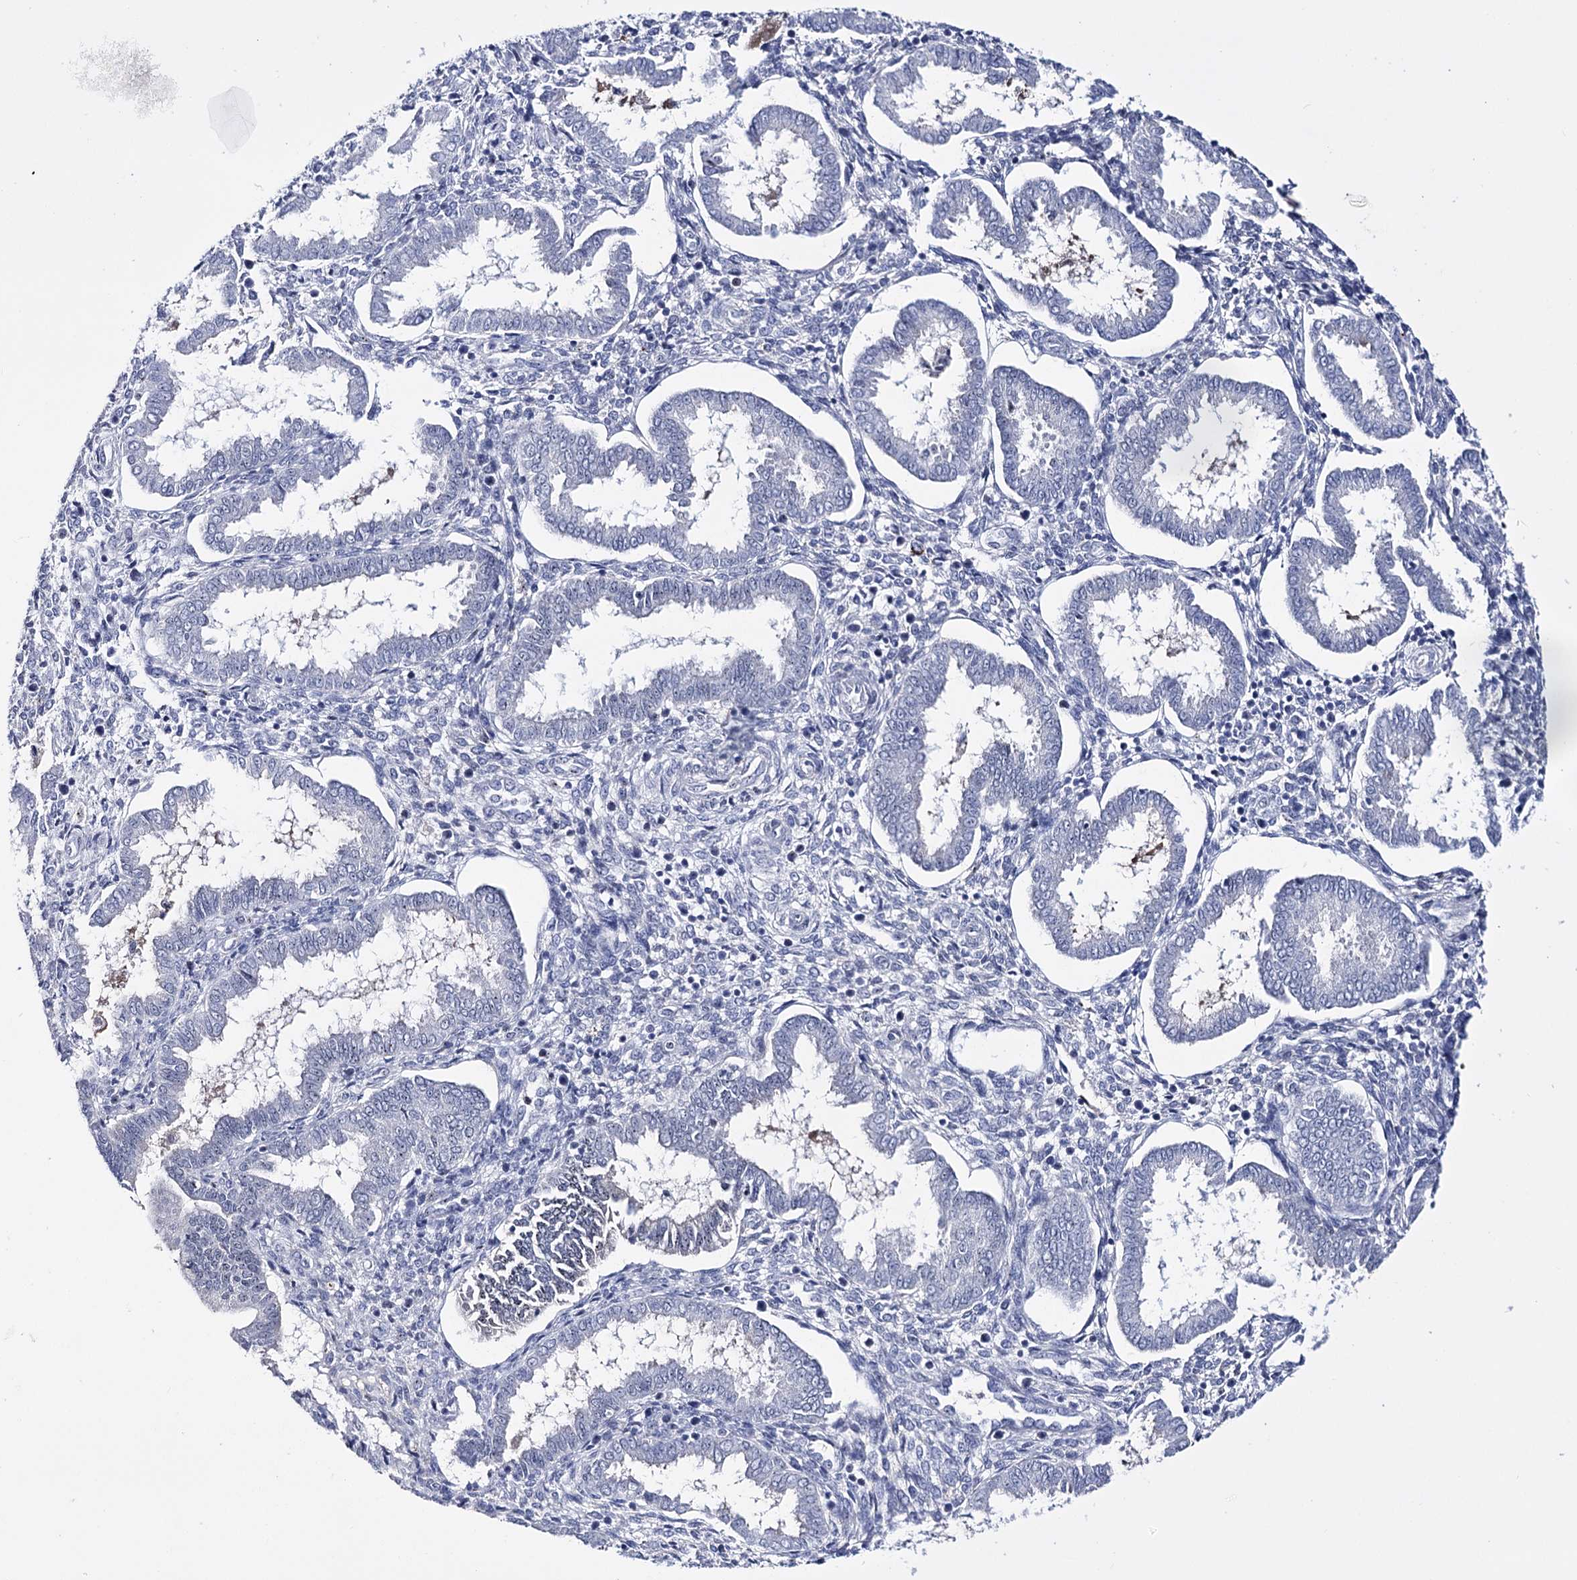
{"staining": {"intensity": "negative", "quantity": "none", "location": "none"}, "tissue": "endometrium", "cell_type": "Cells in endometrial stroma", "image_type": "normal", "snomed": [{"axis": "morphology", "description": "Normal tissue, NOS"}, {"axis": "topography", "description": "Endometrium"}], "caption": "IHC micrograph of unremarkable endometrium stained for a protein (brown), which shows no expression in cells in endometrial stroma. (DAB (3,3'-diaminobenzidine) IHC with hematoxylin counter stain).", "gene": "PCGF5", "patient": {"sex": "female", "age": 24}}